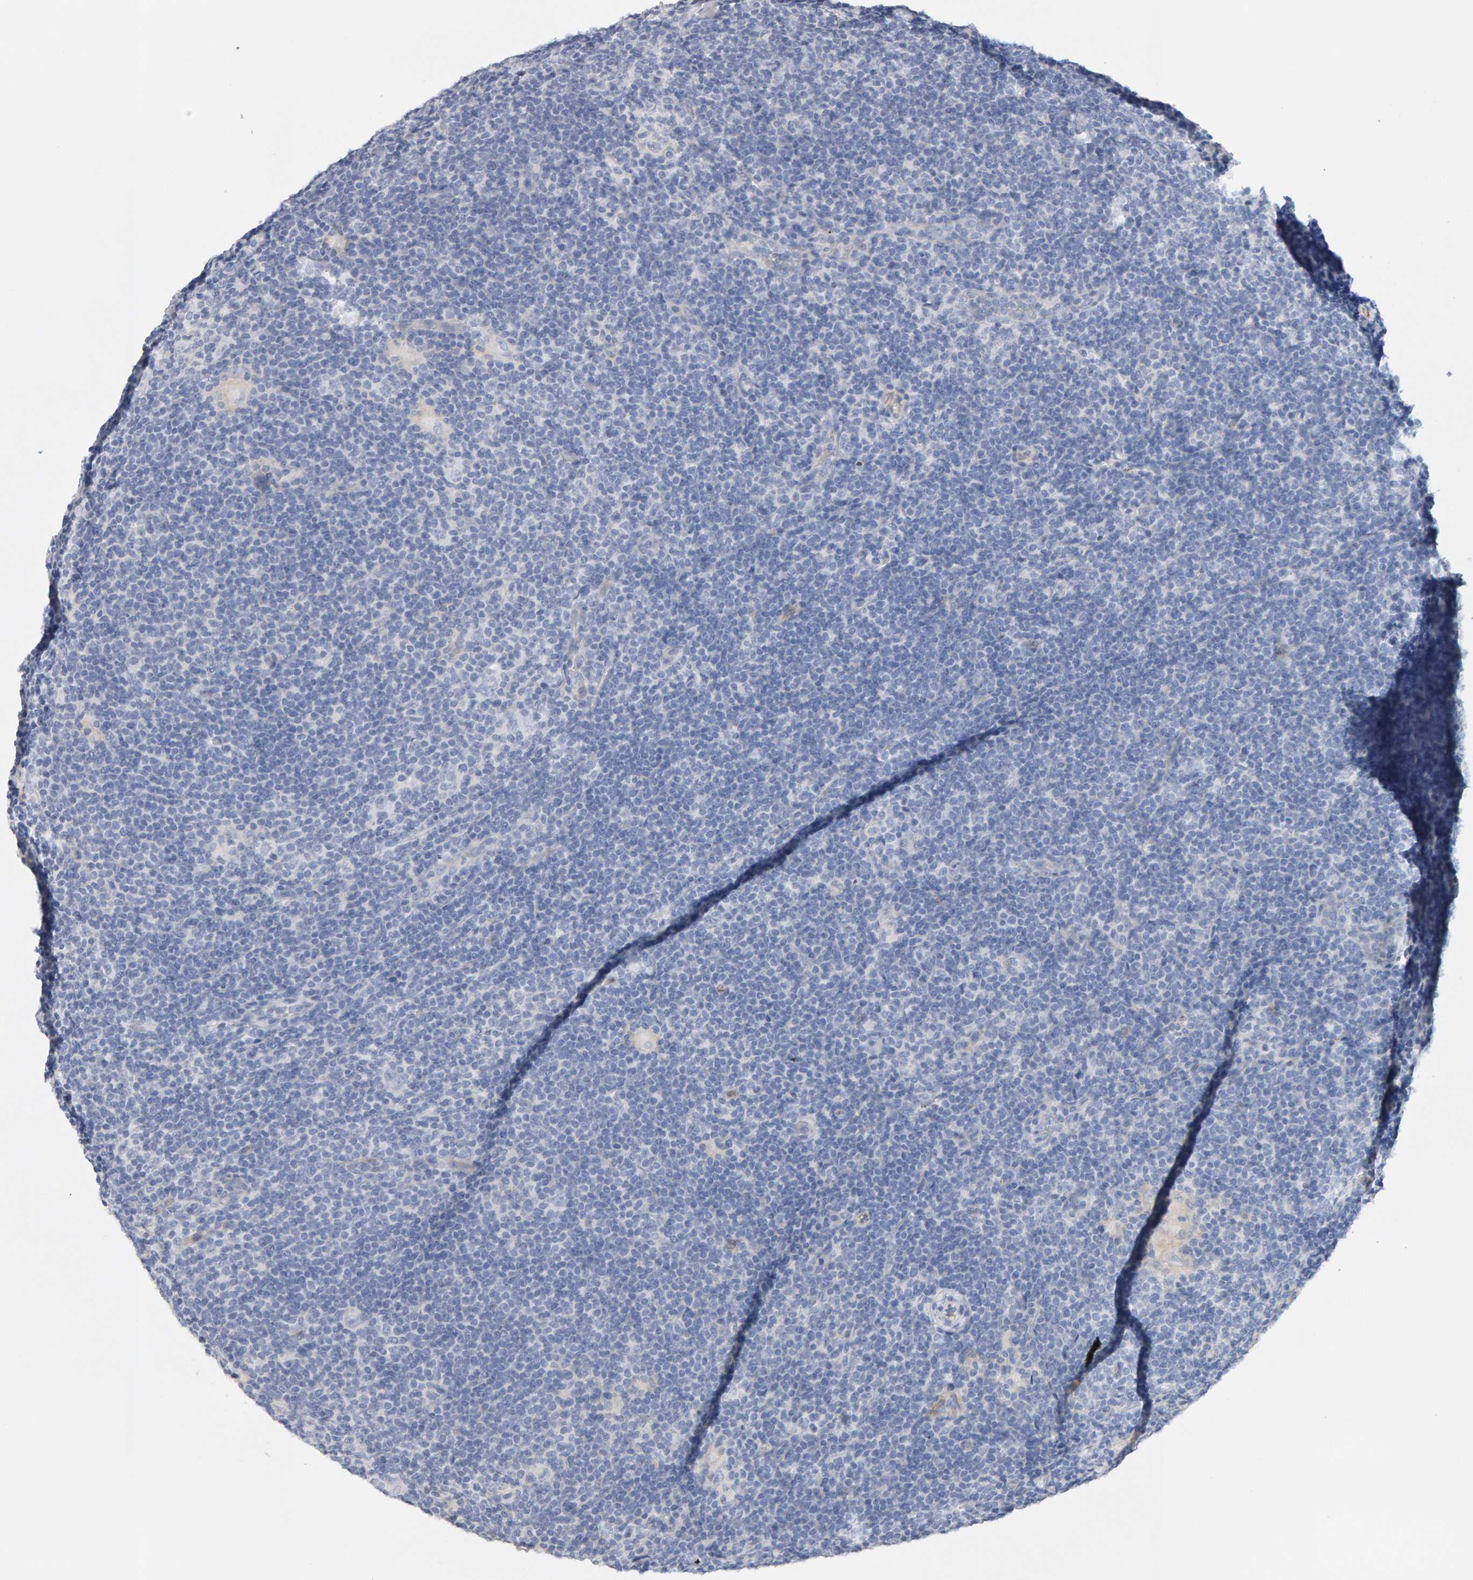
{"staining": {"intensity": "negative", "quantity": "none", "location": "none"}, "tissue": "lymphoma", "cell_type": "Tumor cells", "image_type": "cancer", "snomed": [{"axis": "morphology", "description": "Hodgkin's disease, NOS"}, {"axis": "topography", "description": "Lymph node"}], "caption": "Human Hodgkin's disease stained for a protein using immunohistochemistry (IHC) exhibits no expression in tumor cells.", "gene": "METRNL", "patient": {"sex": "female", "age": 57}}